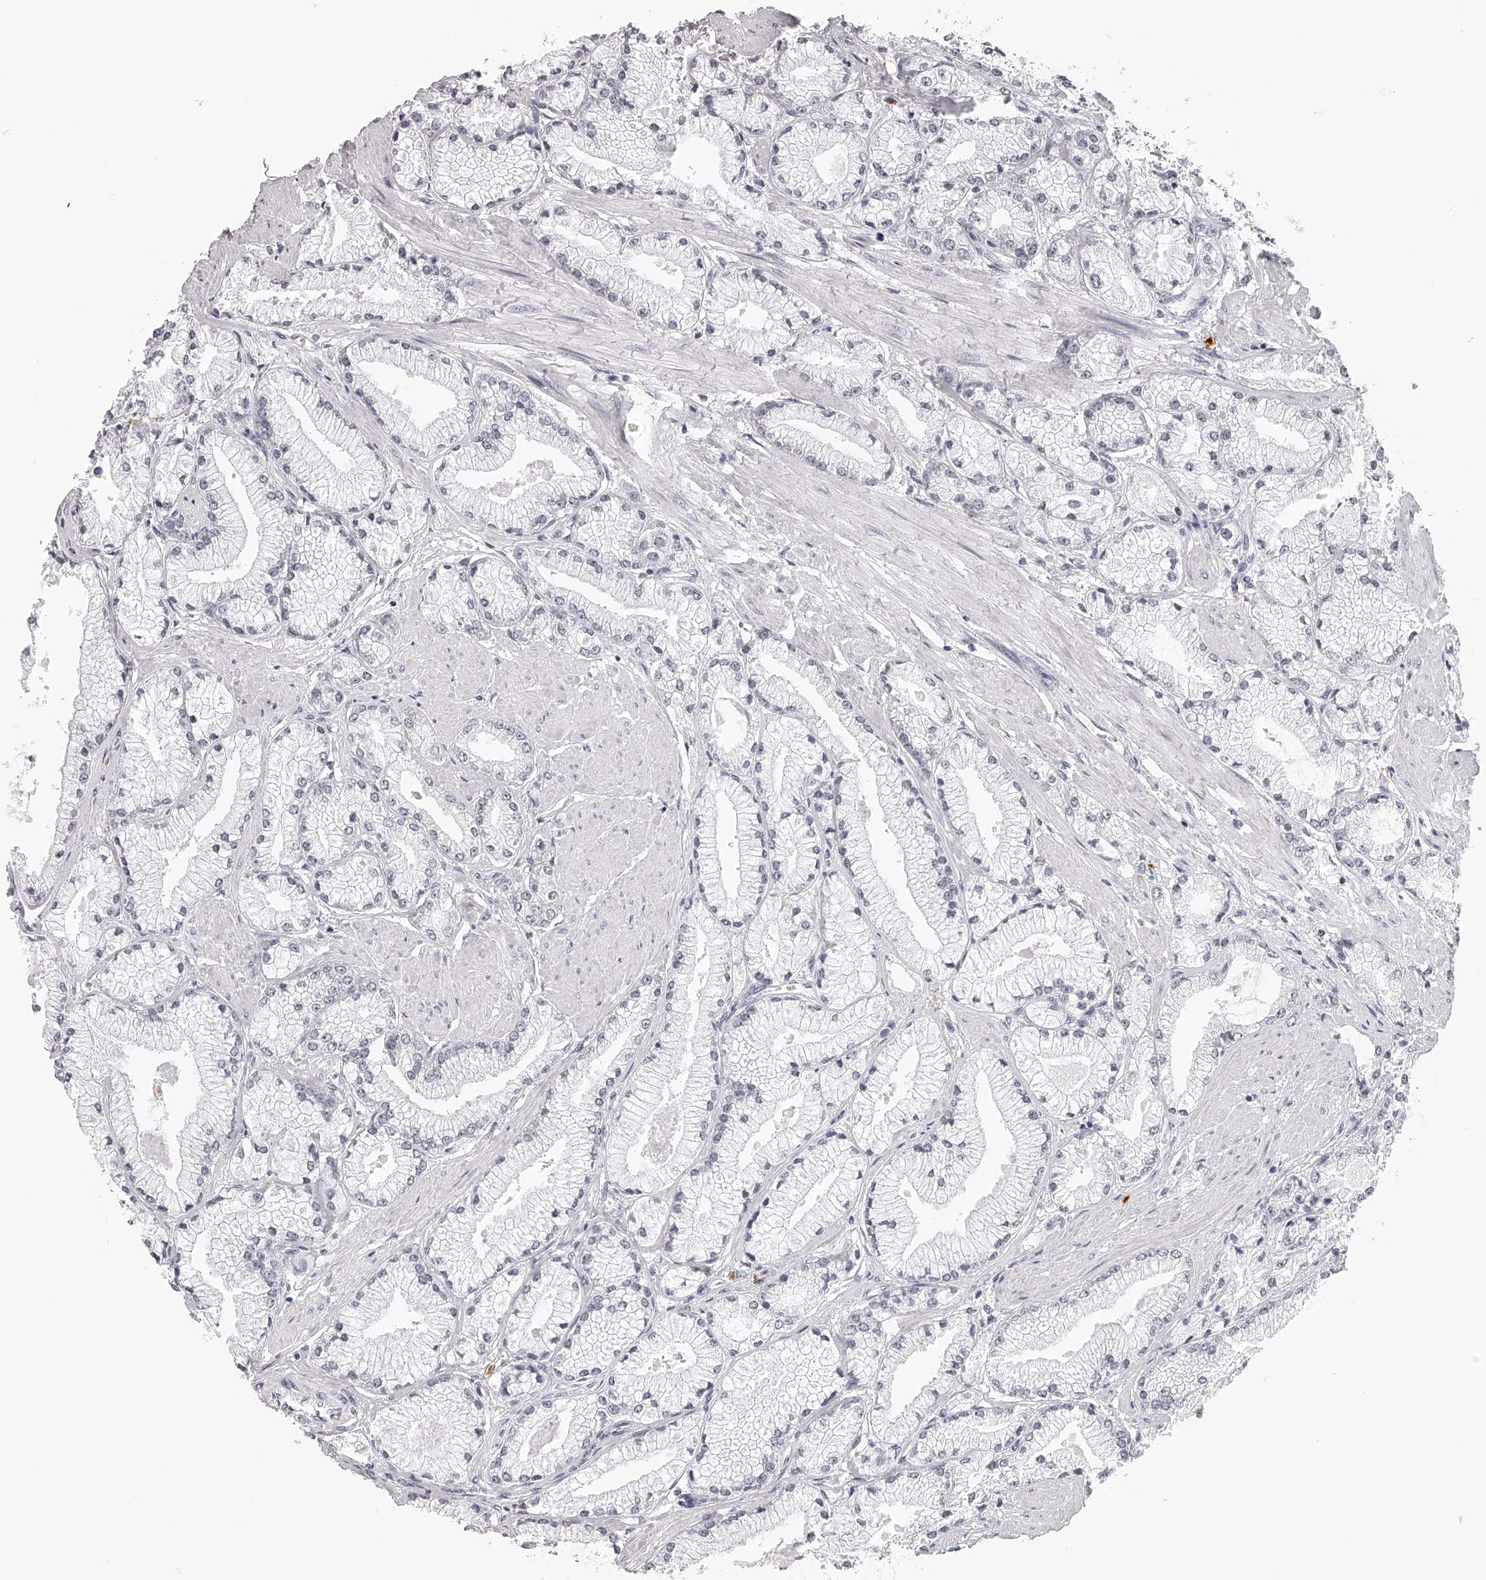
{"staining": {"intensity": "negative", "quantity": "none", "location": "none"}, "tissue": "prostate cancer", "cell_type": "Tumor cells", "image_type": "cancer", "snomed": [{"axis": "morphology", "description": "Adenocarcinoma, High grade"}, {"axis": "topography", "description": "Prostate"}], "caption": "The photomicrograph displays no staining of tumor cells in adenocarcinoma (high-grade) (prostate).", "gene": "SEC11C", "patient": {"sex": "male", "age": 50}}